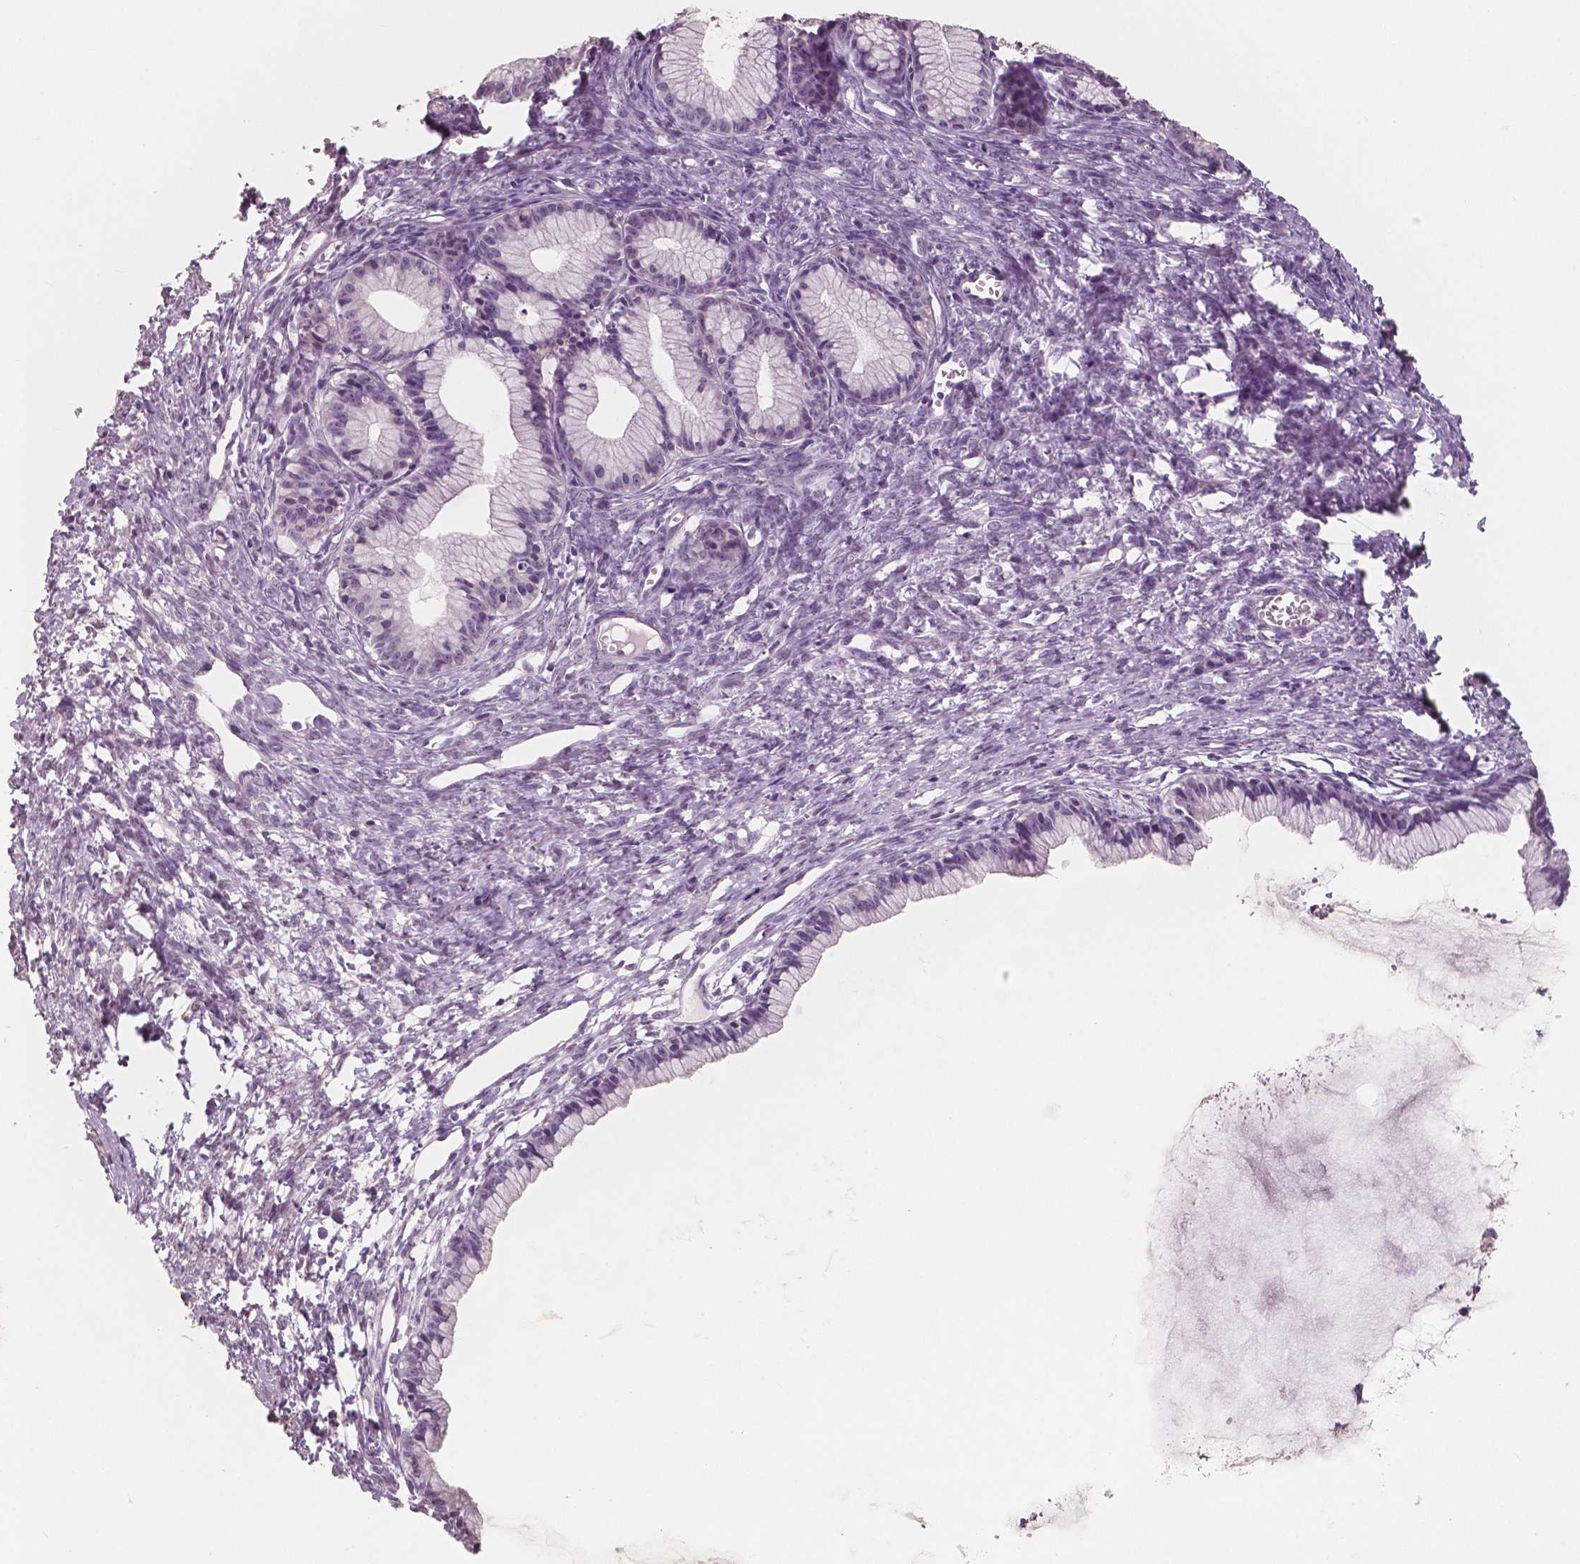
{"staining": {"intensity": "negative", "quantity": "none", "location": "none"}, "tissue": "ovarian cancer", "cell_type": "Tumor cells", "image_type": "cancer", "snomed": [{"axis": "morphology", "description": "Cystadenocarcinoma, mucinous, NOS"}, {"axis": "topography", "description": "Ovary"}], "caption": "Ovarian cancer was stained to show a protein in brown. There is no significant expression in tumor cells.", "gene": "NECAB1", "patient": {"sex": "female", "age": 41}}